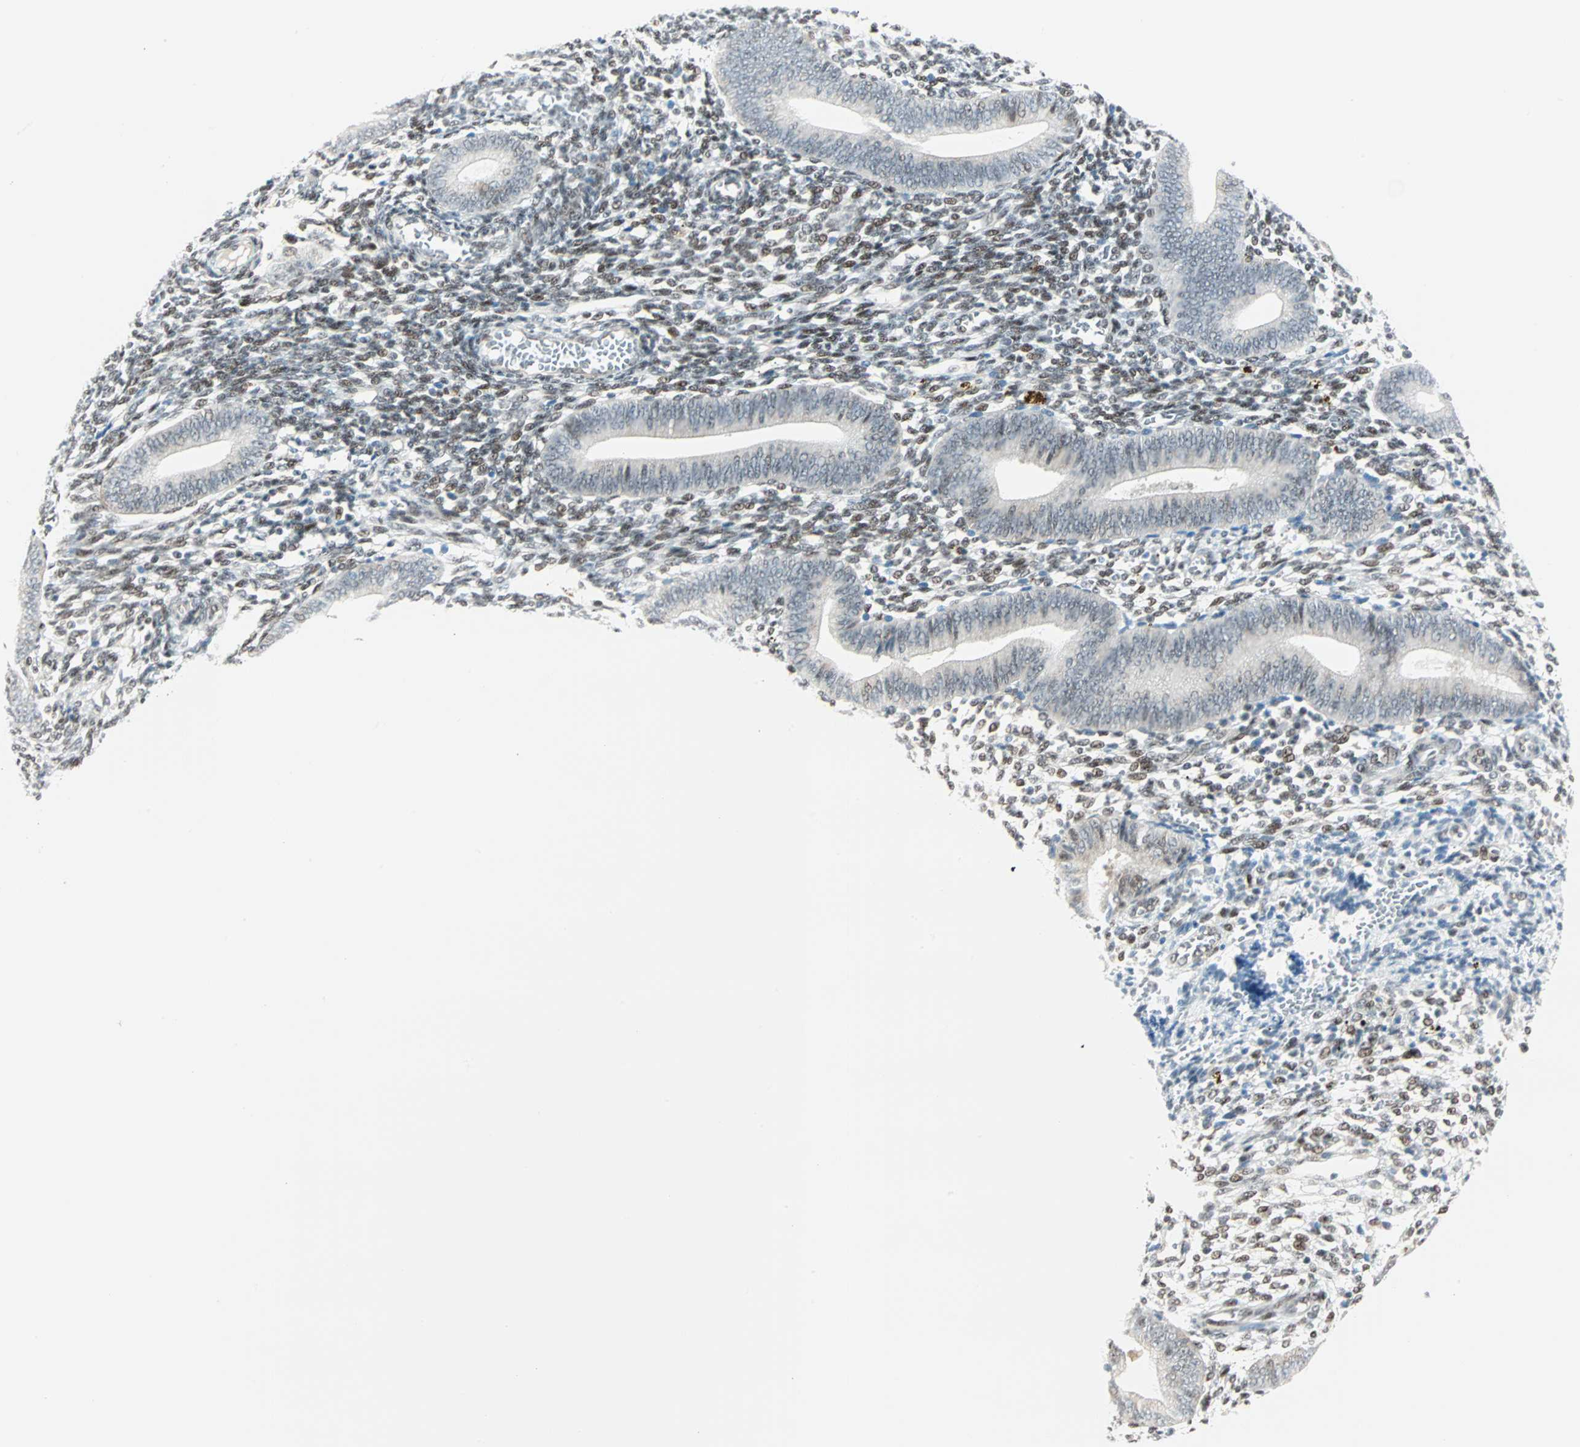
{"staining": {"intensity": "weak", "quantity": "25%-75%", "location": "nuclear"}, "tissue": "endometrium", "cell_type": "Cells in endometrial stroma", "image_type": "normal", "snomed": [{"axis": "morphology", "description": "Normal tissue, NOS"}, {"axis": "topography", "description": "Uterus"}, {"axis": "topography", "description": "Endometrium"}], "caption": "This is an image of immunohistochemistry (IHC) staining of unremarkable endometrium, which shows weak staining in the nuclear of cells in endometrial stroma.", "gene": "PKNOX1", "patient": {"sex": "female", "age": 33}}